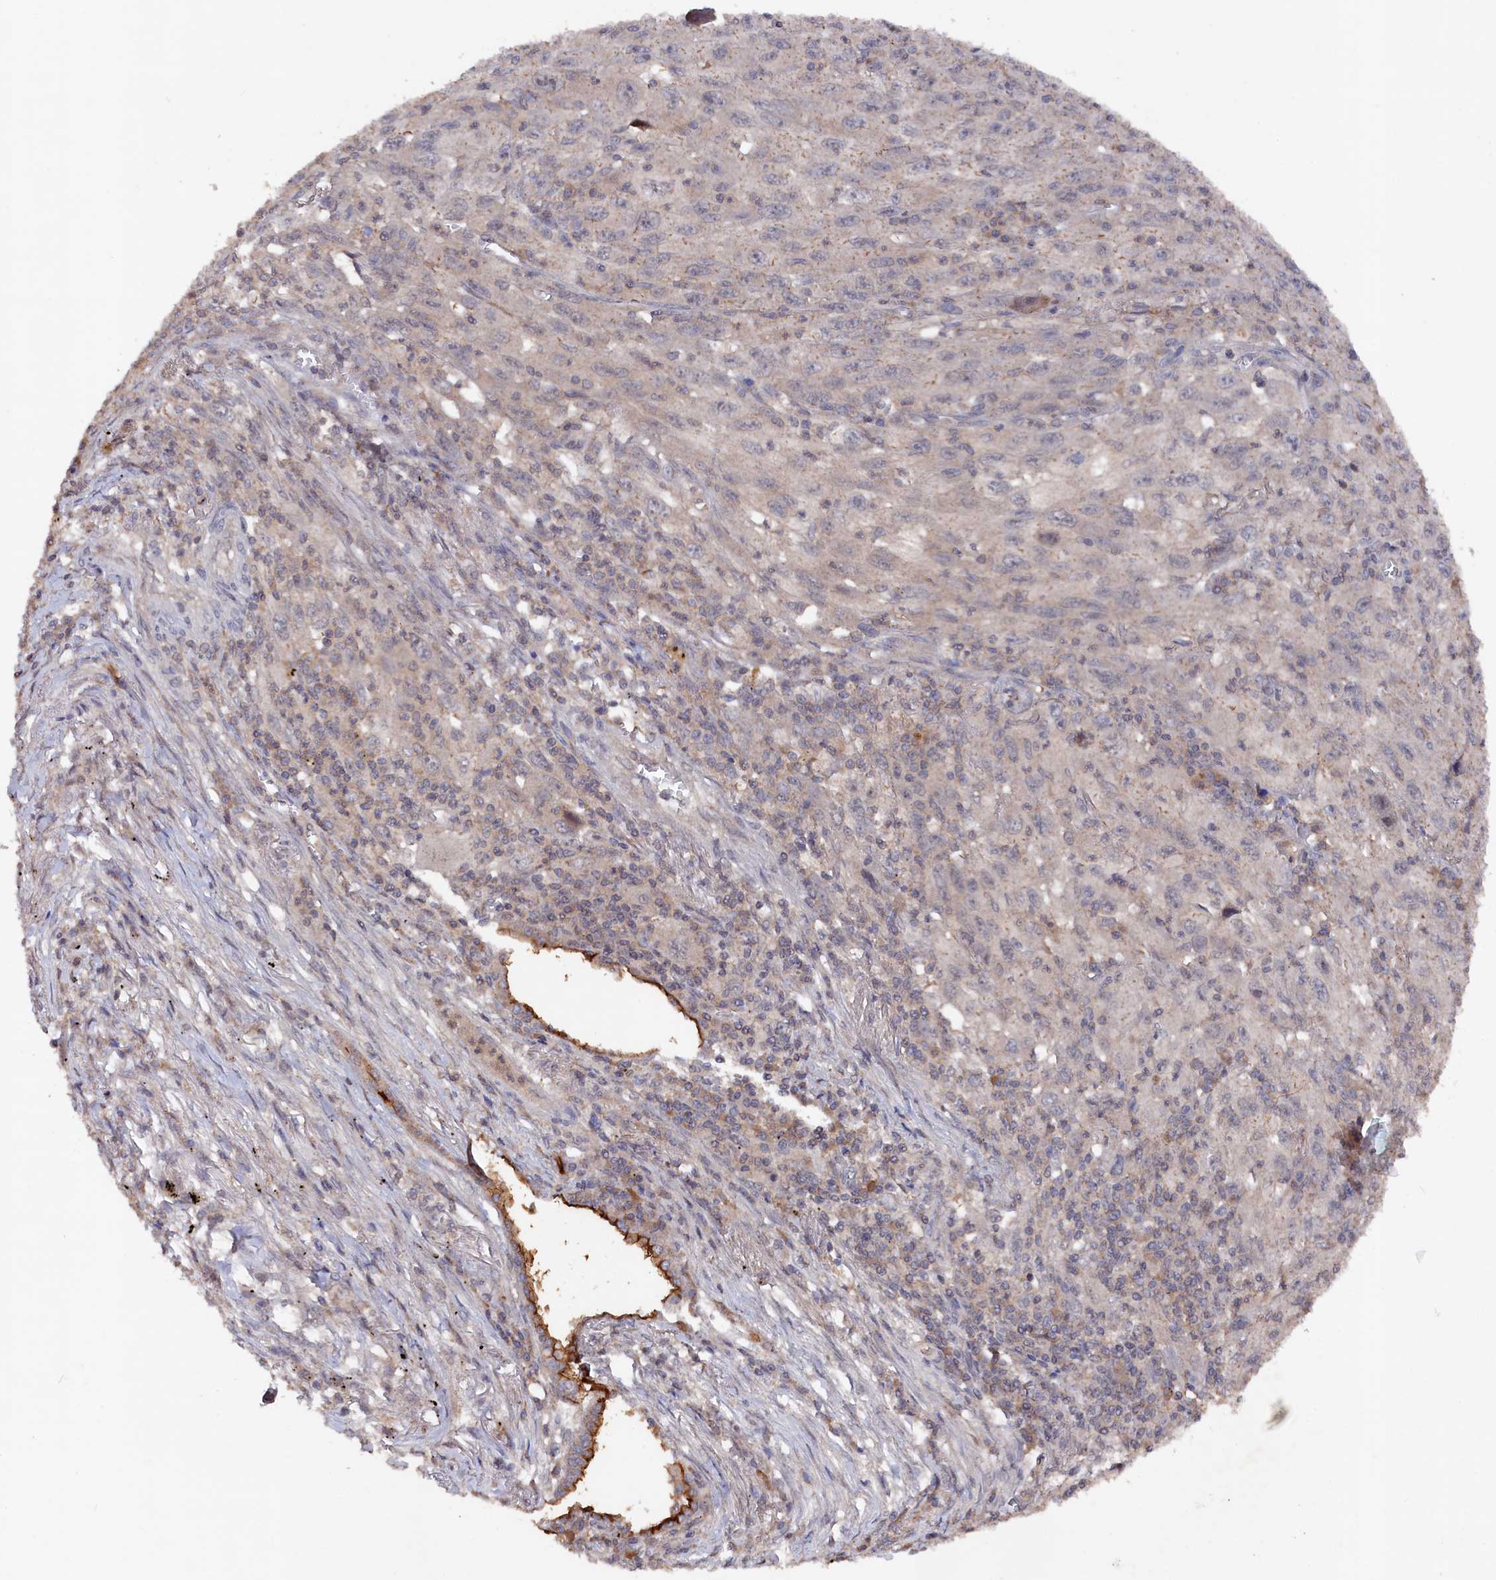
{"staining": {"intensity": "negative", "quantity": "none", "location": "none"}, "tissue": "melanoma", "cell_type": "Tumor cells", "image_type": "cancer", "snomed": [{"axis": "morphology", "description": "Malignant melanoma, Metastatic site"}, {"axis": "topography", "description": "Skin"}], "caption": "An image of melanoma stained for a protein reveals no brown staining in tumor cells. (IHC, brightfield microscopy, high magnification).", "gene": "TMC5", "patient": {"sex": "female", "age": 56}}